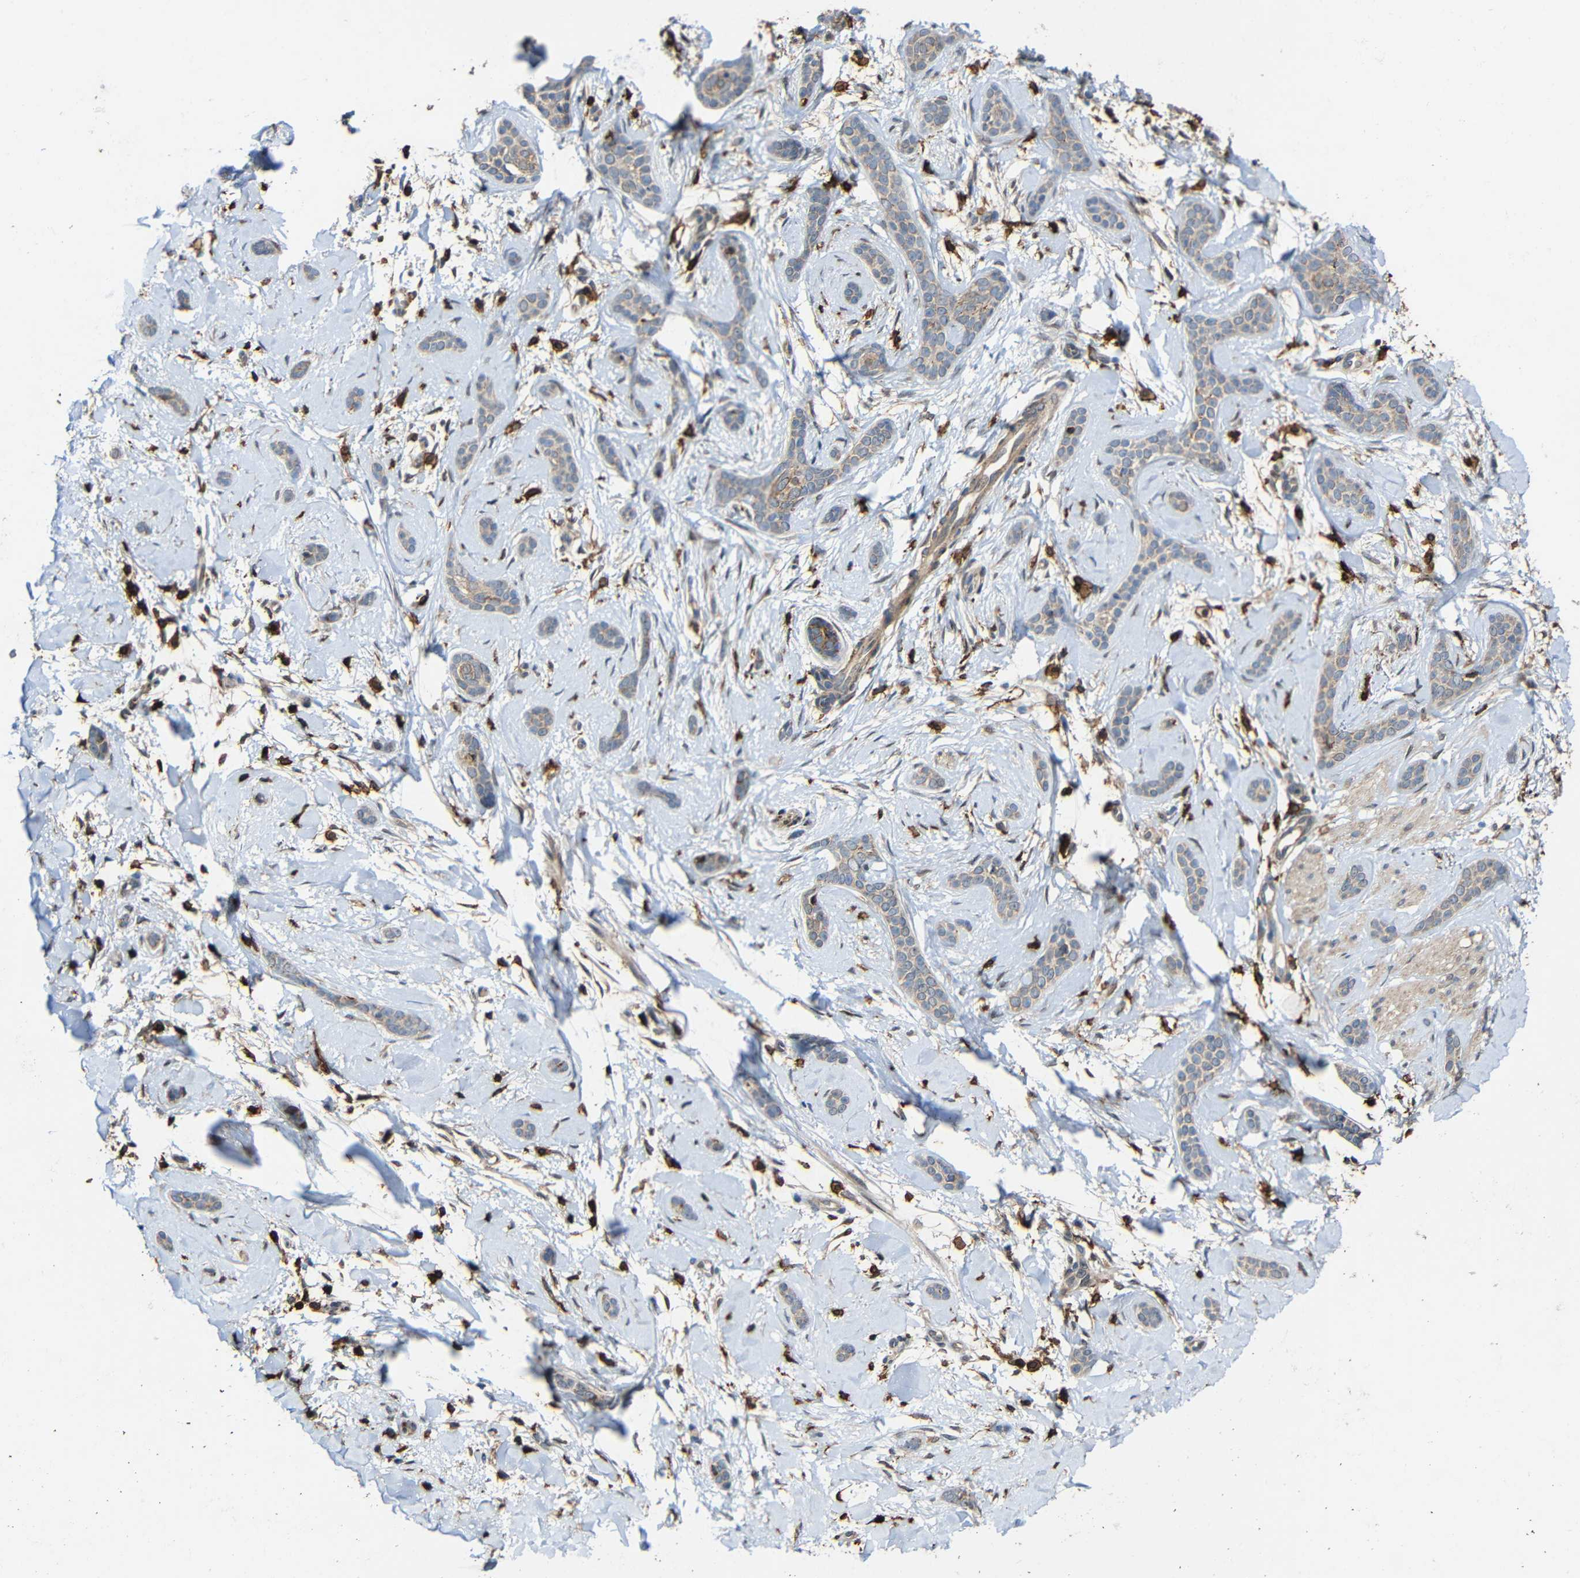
{"staining": {"intensity": "weak", "quantity": "<25%", "location": "cytoplasmic/membranous"}, "tissue": "skin cancer", "cell_type": "Tumor cells", "image_type": "cancer", "snomed": [{"axis": "morphology", "description": "Basal cell carcinoma"}, {"axis": "morphology", "description": "Adnexal tumor, benign"}, {"axis": "topography", "description": "Skin"}], "caption": "A photomicrograph of skin benign adnexal tumor stained for a protein shows no brown staining in tumor cells.", "gene": "C1GALT1", "patient": {"sex": "female", "age": 42}}